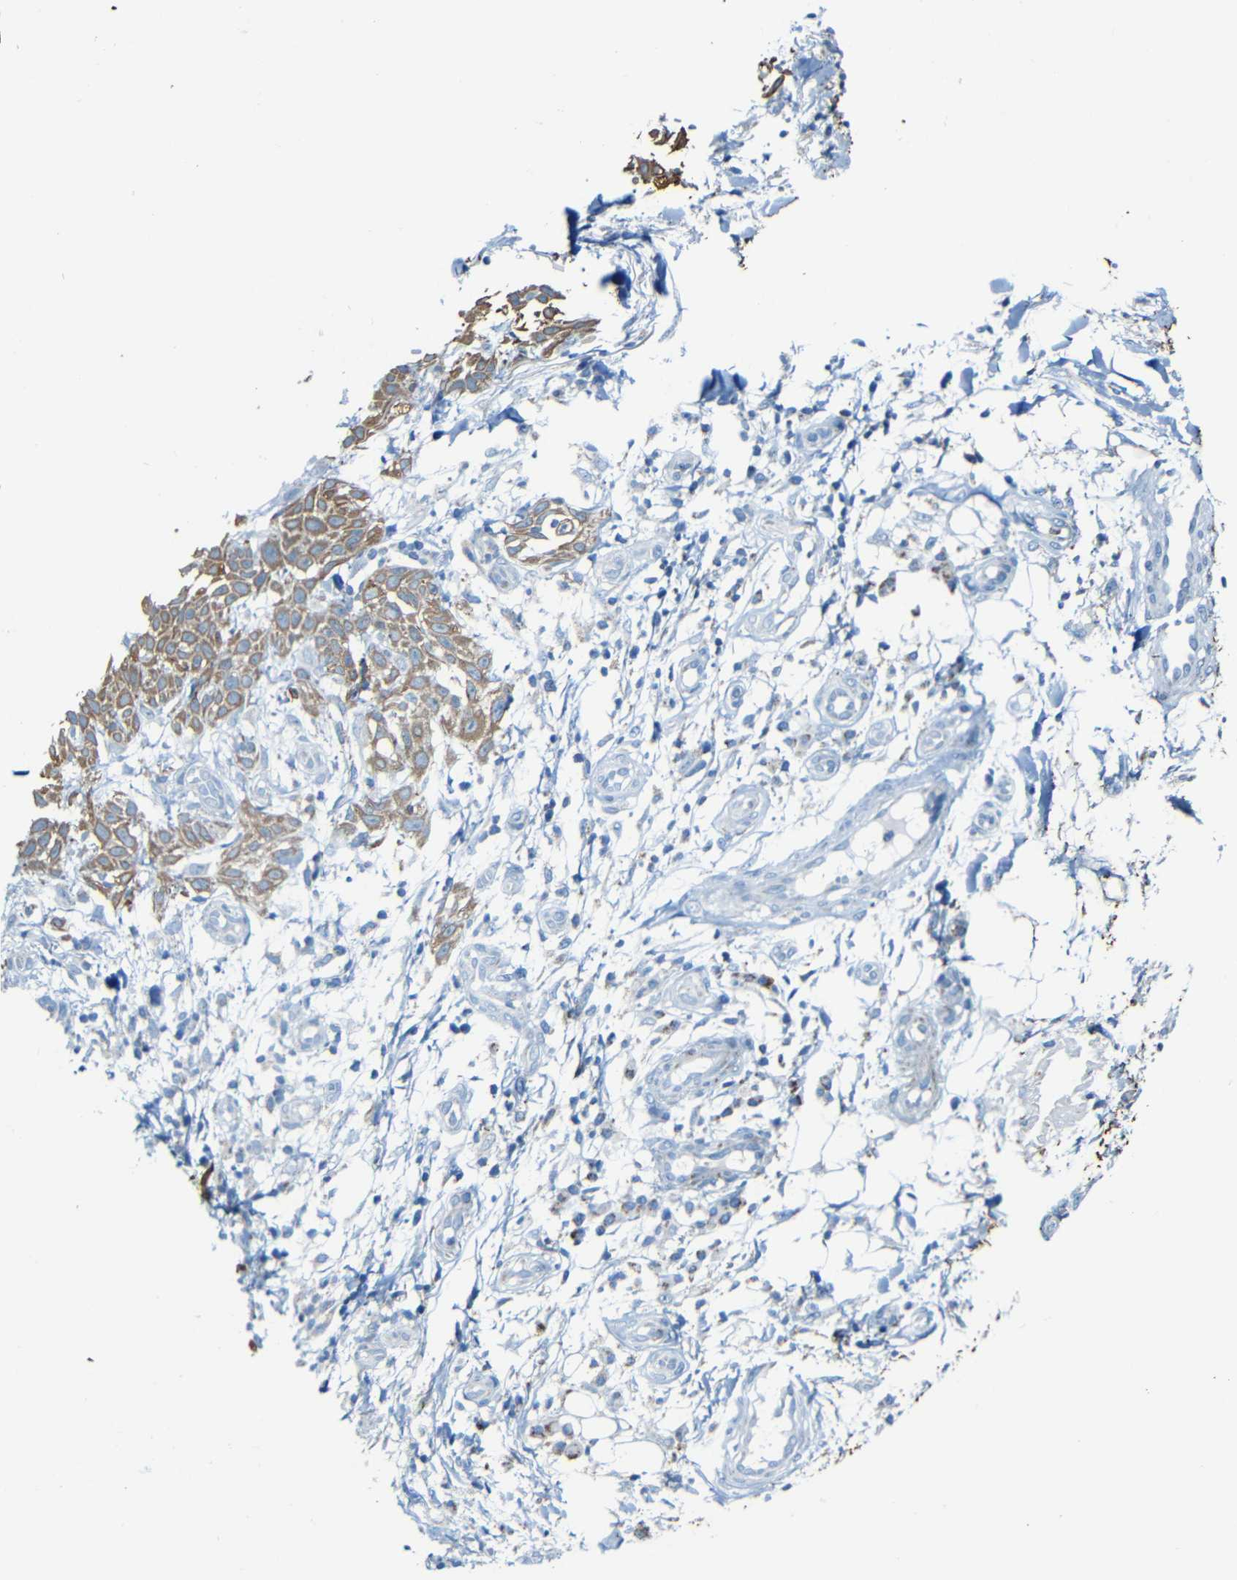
{"staining": {"intensity": "moderate", "quantity": ">75%", "location": "cytoplasmic/membranous"}, "tissue": "skin cancer", "cell_type": "Tumor cells", "image_type": "cancer", "snomed": [{"axis": "morphology", "description": "Squamous cell carcinoma, NOS"}, {"axis": "topography", "description": "Skin"}], "caption": "IHC (DAB) staining of human skin cancer (squamous cell carcinoma) displays moderate cytoplasmic/membranous protein staining in approximately >75% of tumor cells. The protein is shown in brown color, while the nuclei are stained blue.", "gene": "WSCD2", "patient": {"sex": "female", "age": 42}}